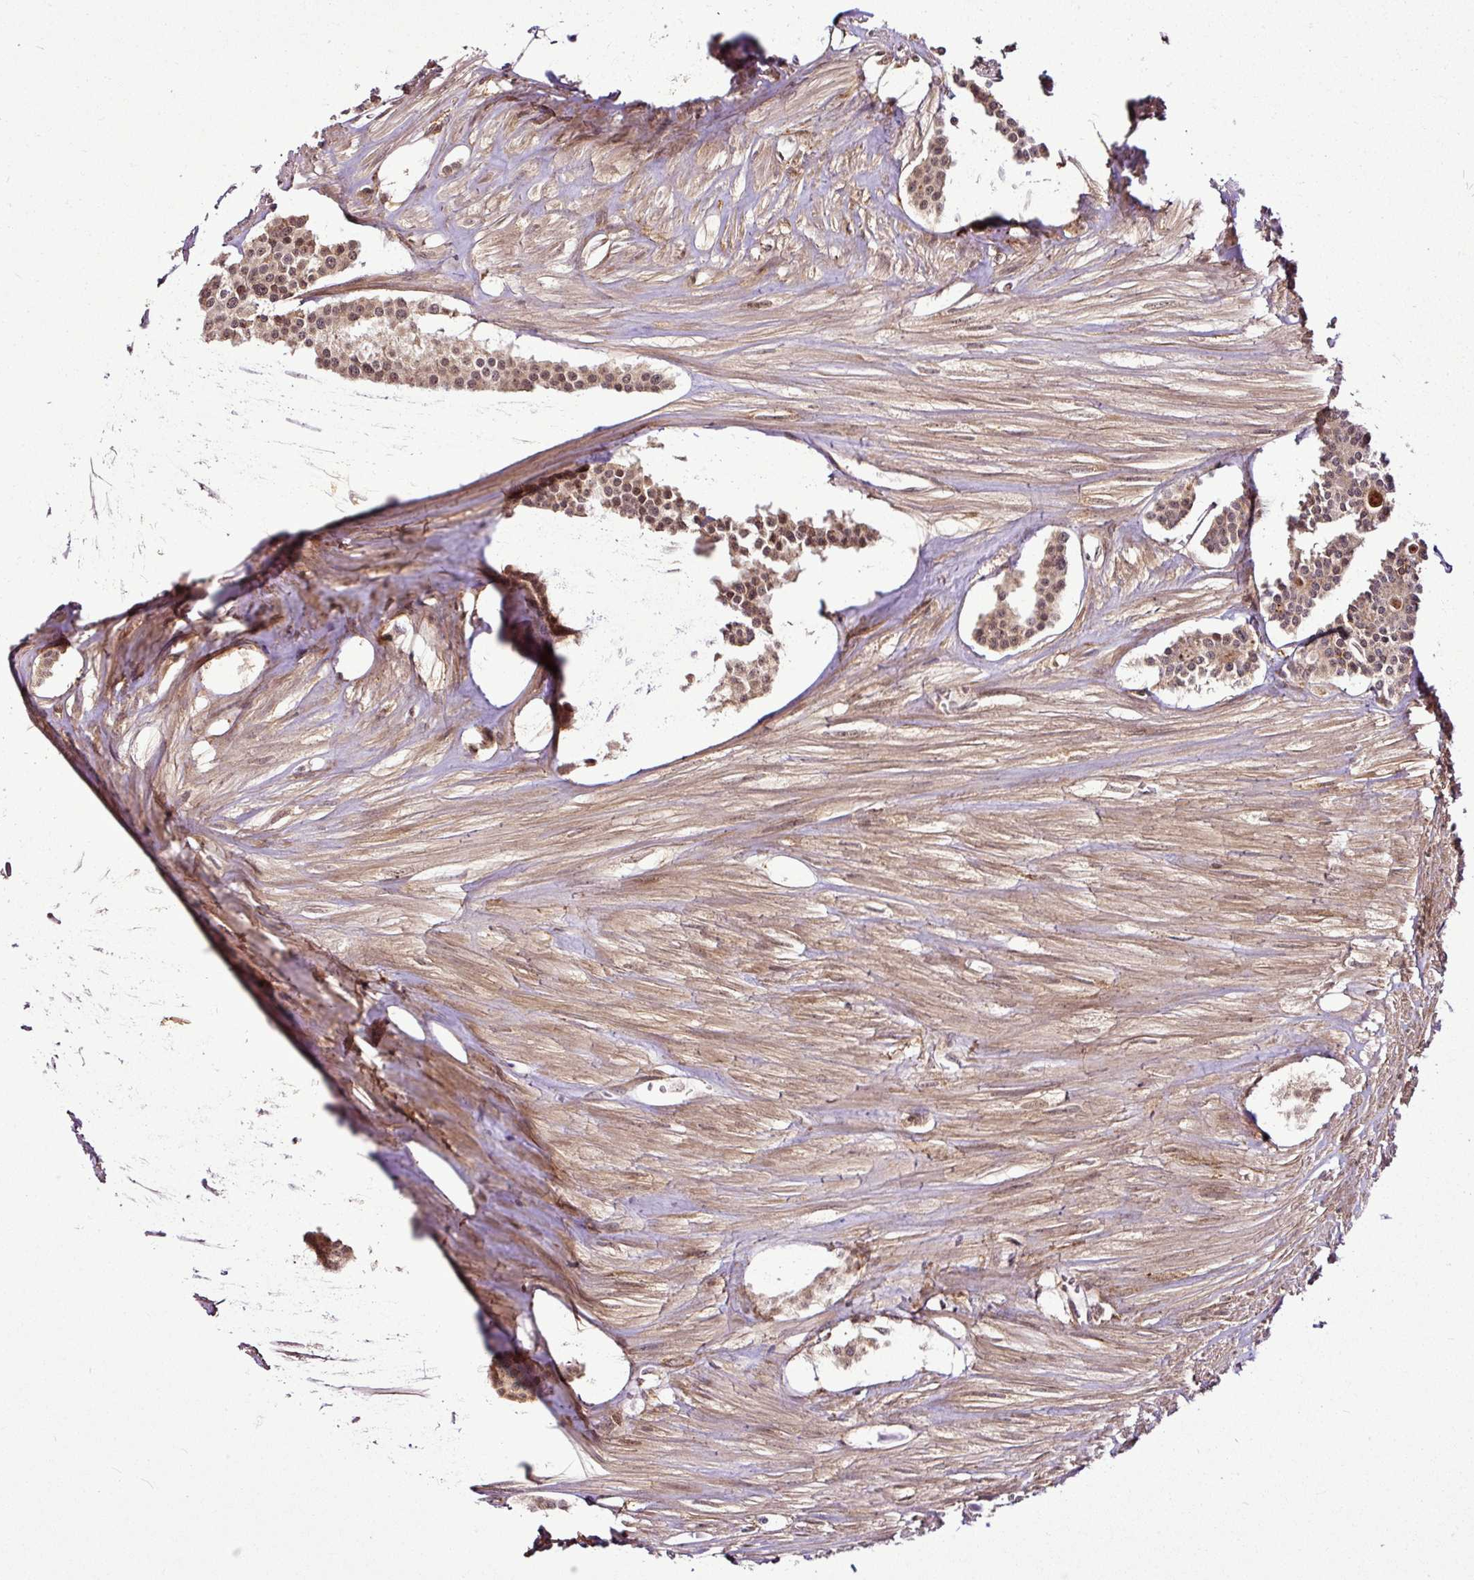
{"staining": {"intensity": "moderate", "quantity": ">75%", "location": "cytoplasmic/membranous,nuclear"}, "tissue": "carcinoid", "cell_type": "Tumor cells", "image_type": "cancer", "snomed": [{"axis": "morphology", "description": "Carcinoid, malignant, NOS"}, {"axis": "topography", "description": "Small intestine"}], "caption": "A brown stain highlights moderate cytoplasmic/membranous and nuclear staining of a protein in human carcinoid tumor cells. (IHC, brightfield microscopy, high magnification).", "gene": "FAM153A", "patient": {"sex": "male", "age": 60}}